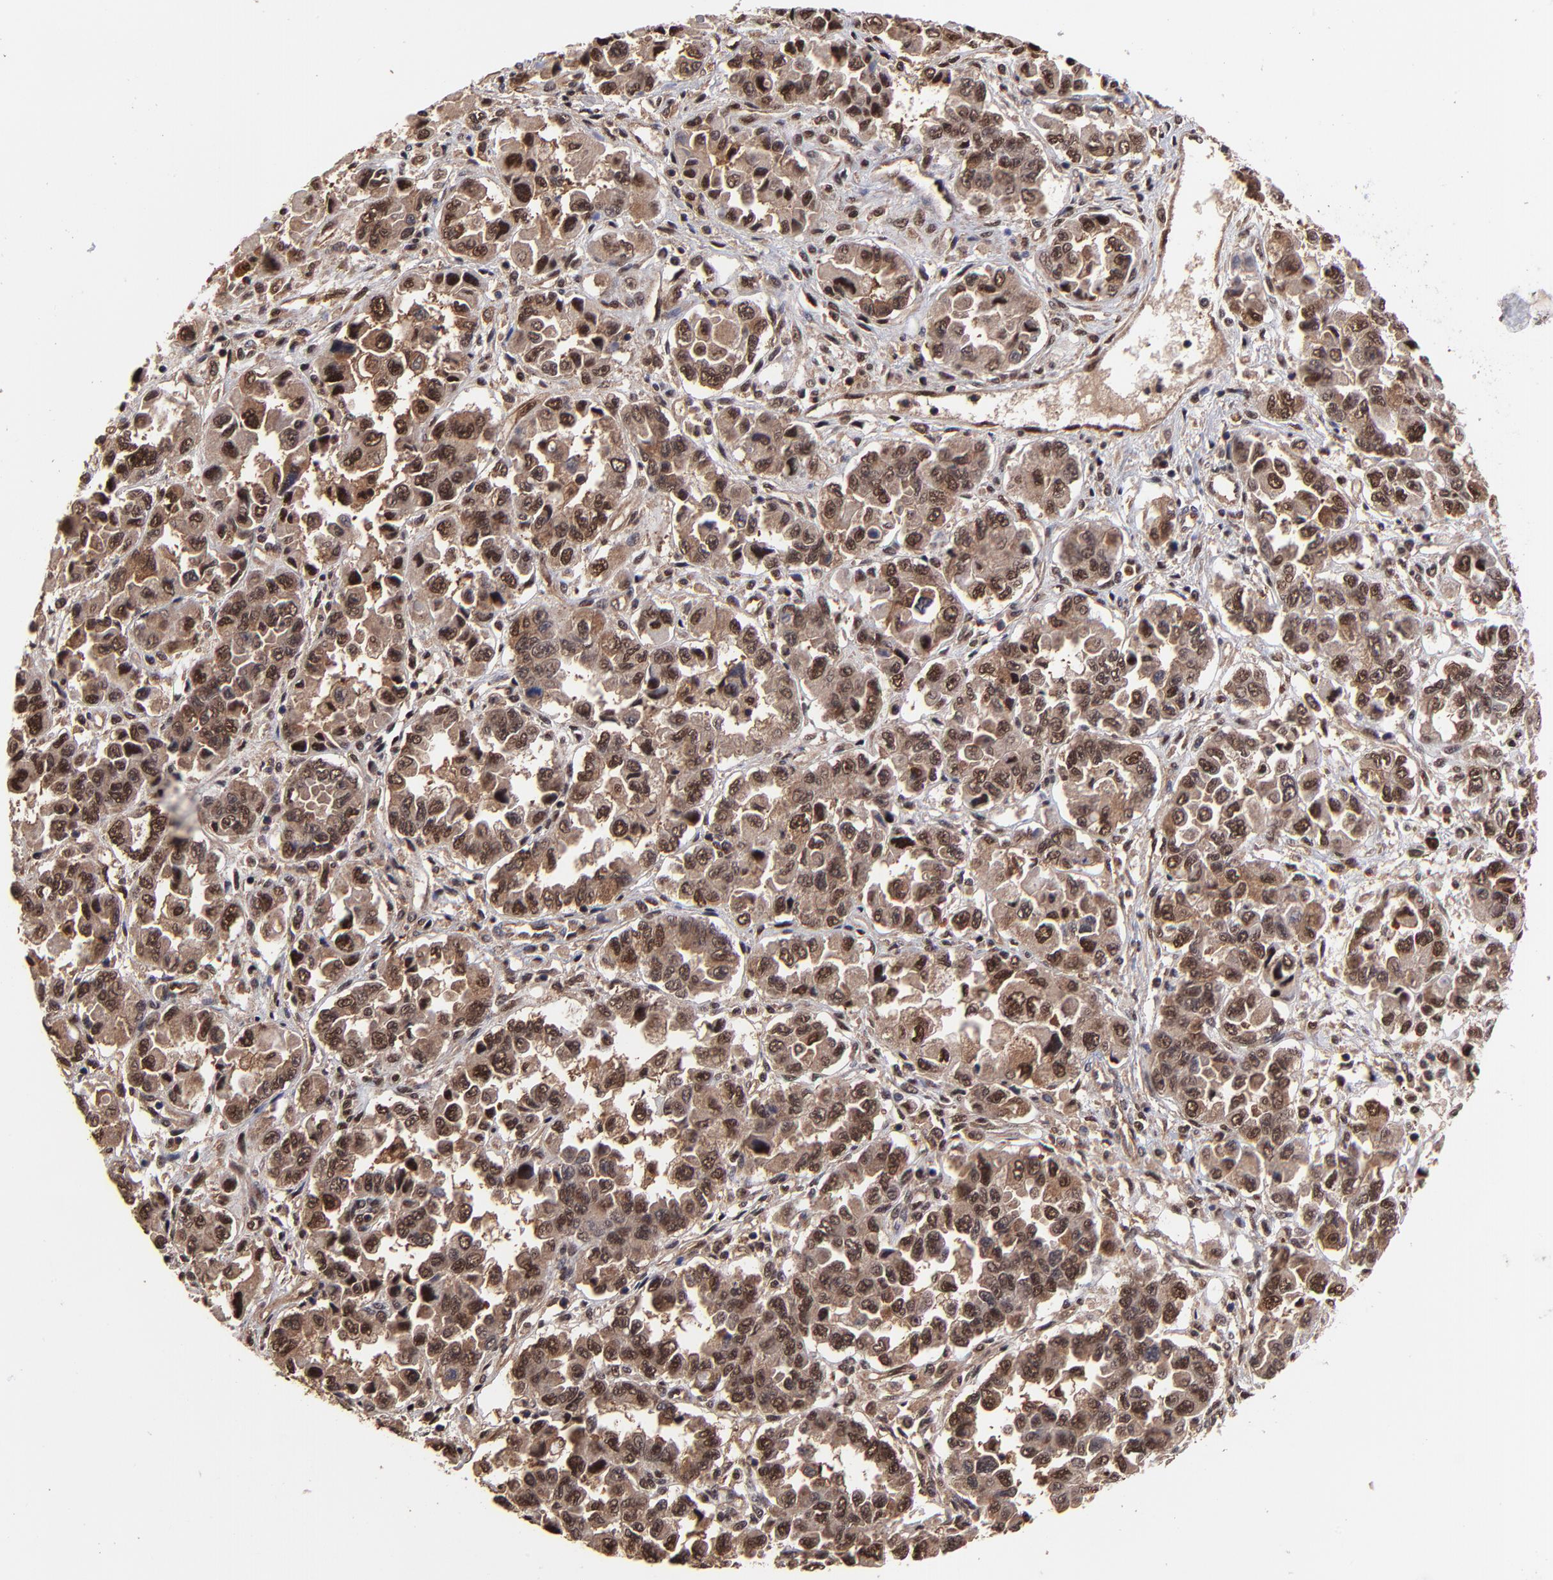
{"staining": {"intensity": "strong", "quantity": "25%-75%", "location": "cytoplasmic/membranous,nuclear"}, "tissue": "ovarian cancer", "cell_type": "Tumor cells", "image_type": "cancer", "snomed": [{"axis": "morphology", "description": "Cystadenocarcinoma, serous, NOS"}, {"axis": "topography", "description": "Ovary"}], "caption": "Ovarian cancer was stained to show a protein in brown. There is high levels of strong cytoplasmic/membranous and nuclear staining in about 25%-75% of tumor cells.", "gene": "PSMA6", "patient": {"sex": "female", "age": 84}}